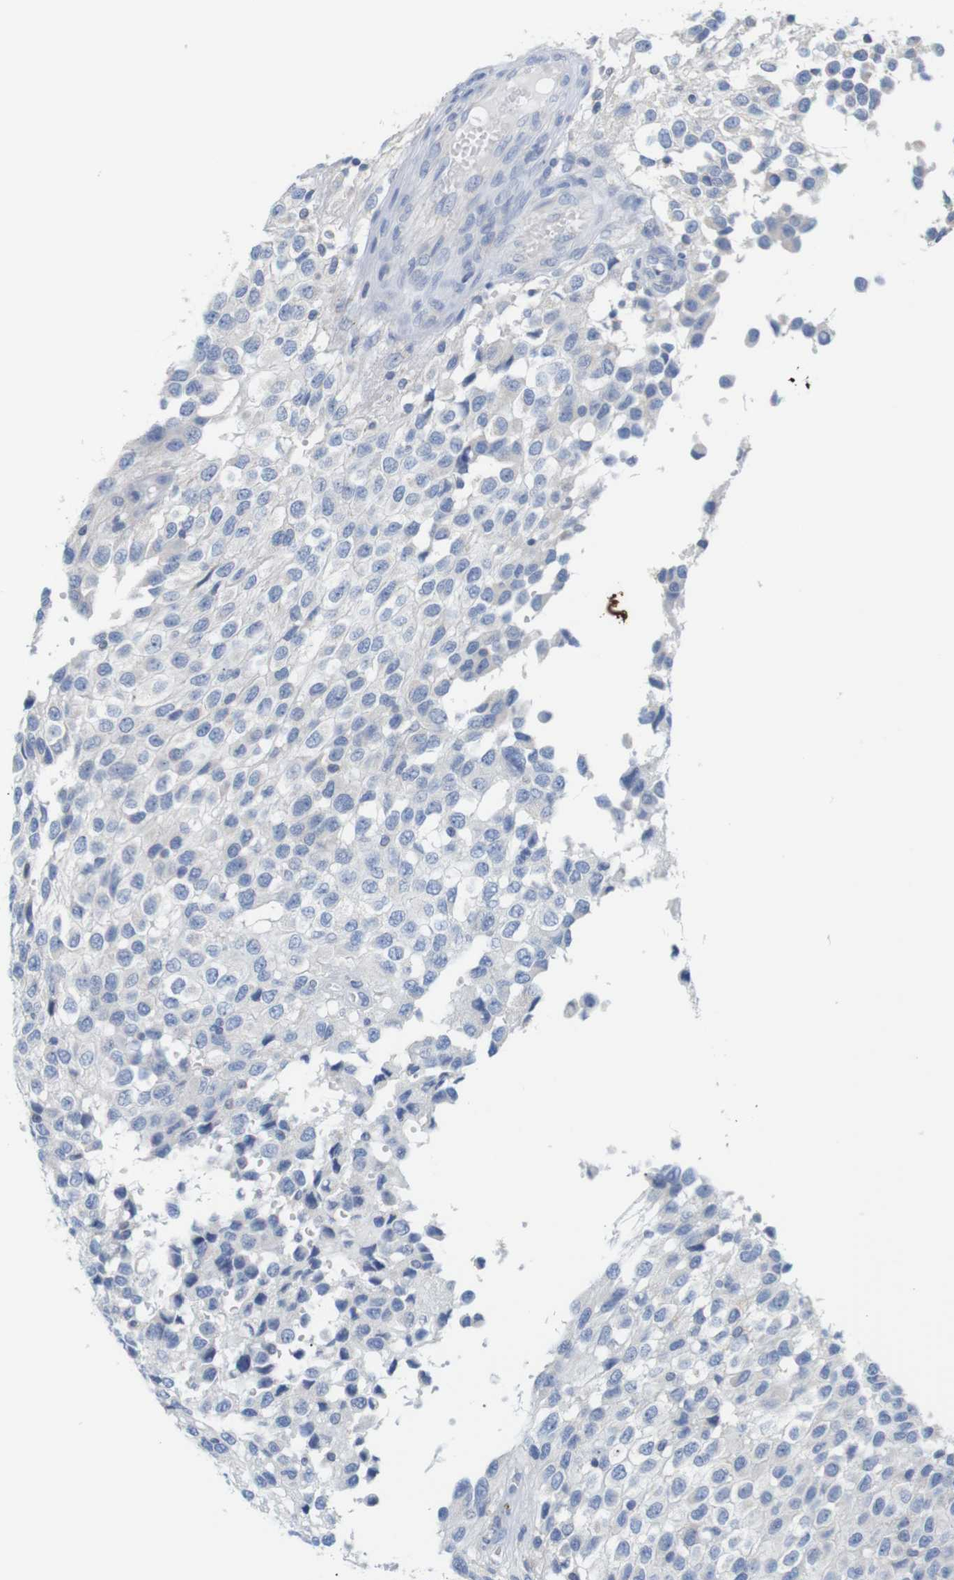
{"staining": {"intensity": "negative", "quantity": "none", "location": "none"}, "tissue": "glioma", "cell_type": "Tumor cells", "image_type": "cancer", "snomed": [{"axis": "morphology", "description": "Glioma, malignant, High grade"}, {"axis": "topography", "description": "Brain"}], "caption": "Immunohistochemistry (IHC) image of neoplastic tissue: glioma stained with DAB (3,3'-diaminobenzidine) shows no significant protein expression in tumor cells.", "gene": "NEBL", "patient": {"sex": "male", "age": 32}}